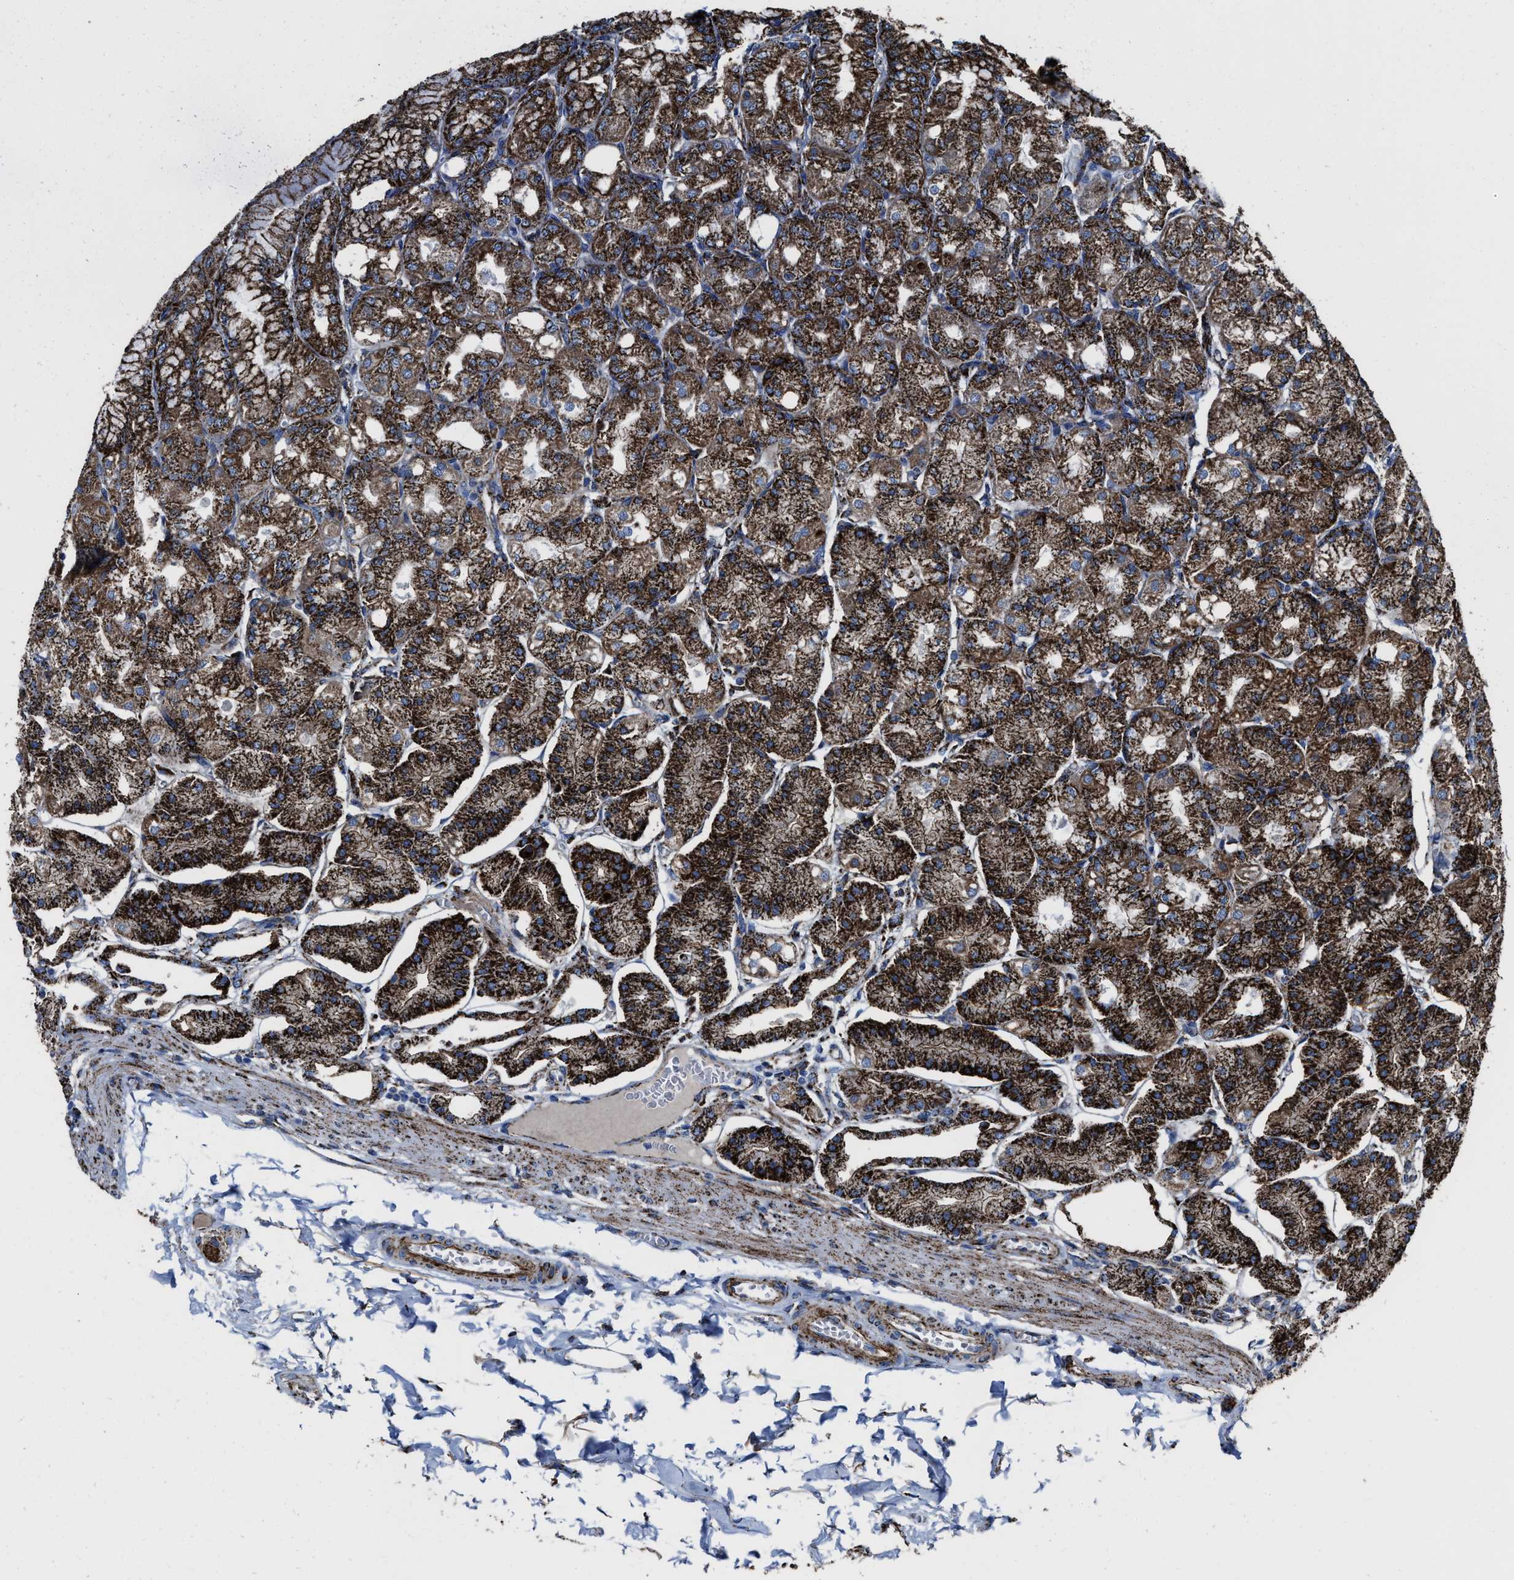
{"staining": {"intensity": "strong", "quantity": ">75%", "location": "cytoplasmic/membranous"}, "tissue": "stomach", "cell_type": "Glandular cells", "image_type": "normal", "snomed": [{"axis": "morphology", "description": "Normal tissue, NOS"}, {"axis": "topography", "description": "Stomach, lower"}], "caption": "DAB (3,3'-diaminobenzidine) immunohistochemical staining of benign human stomach reveals strong cytoplasmic/membranous protein positivity in about >75% of glandular cells.", "gene": "ALDH1B1", "patient": {"sex": "male", "age": 71}}